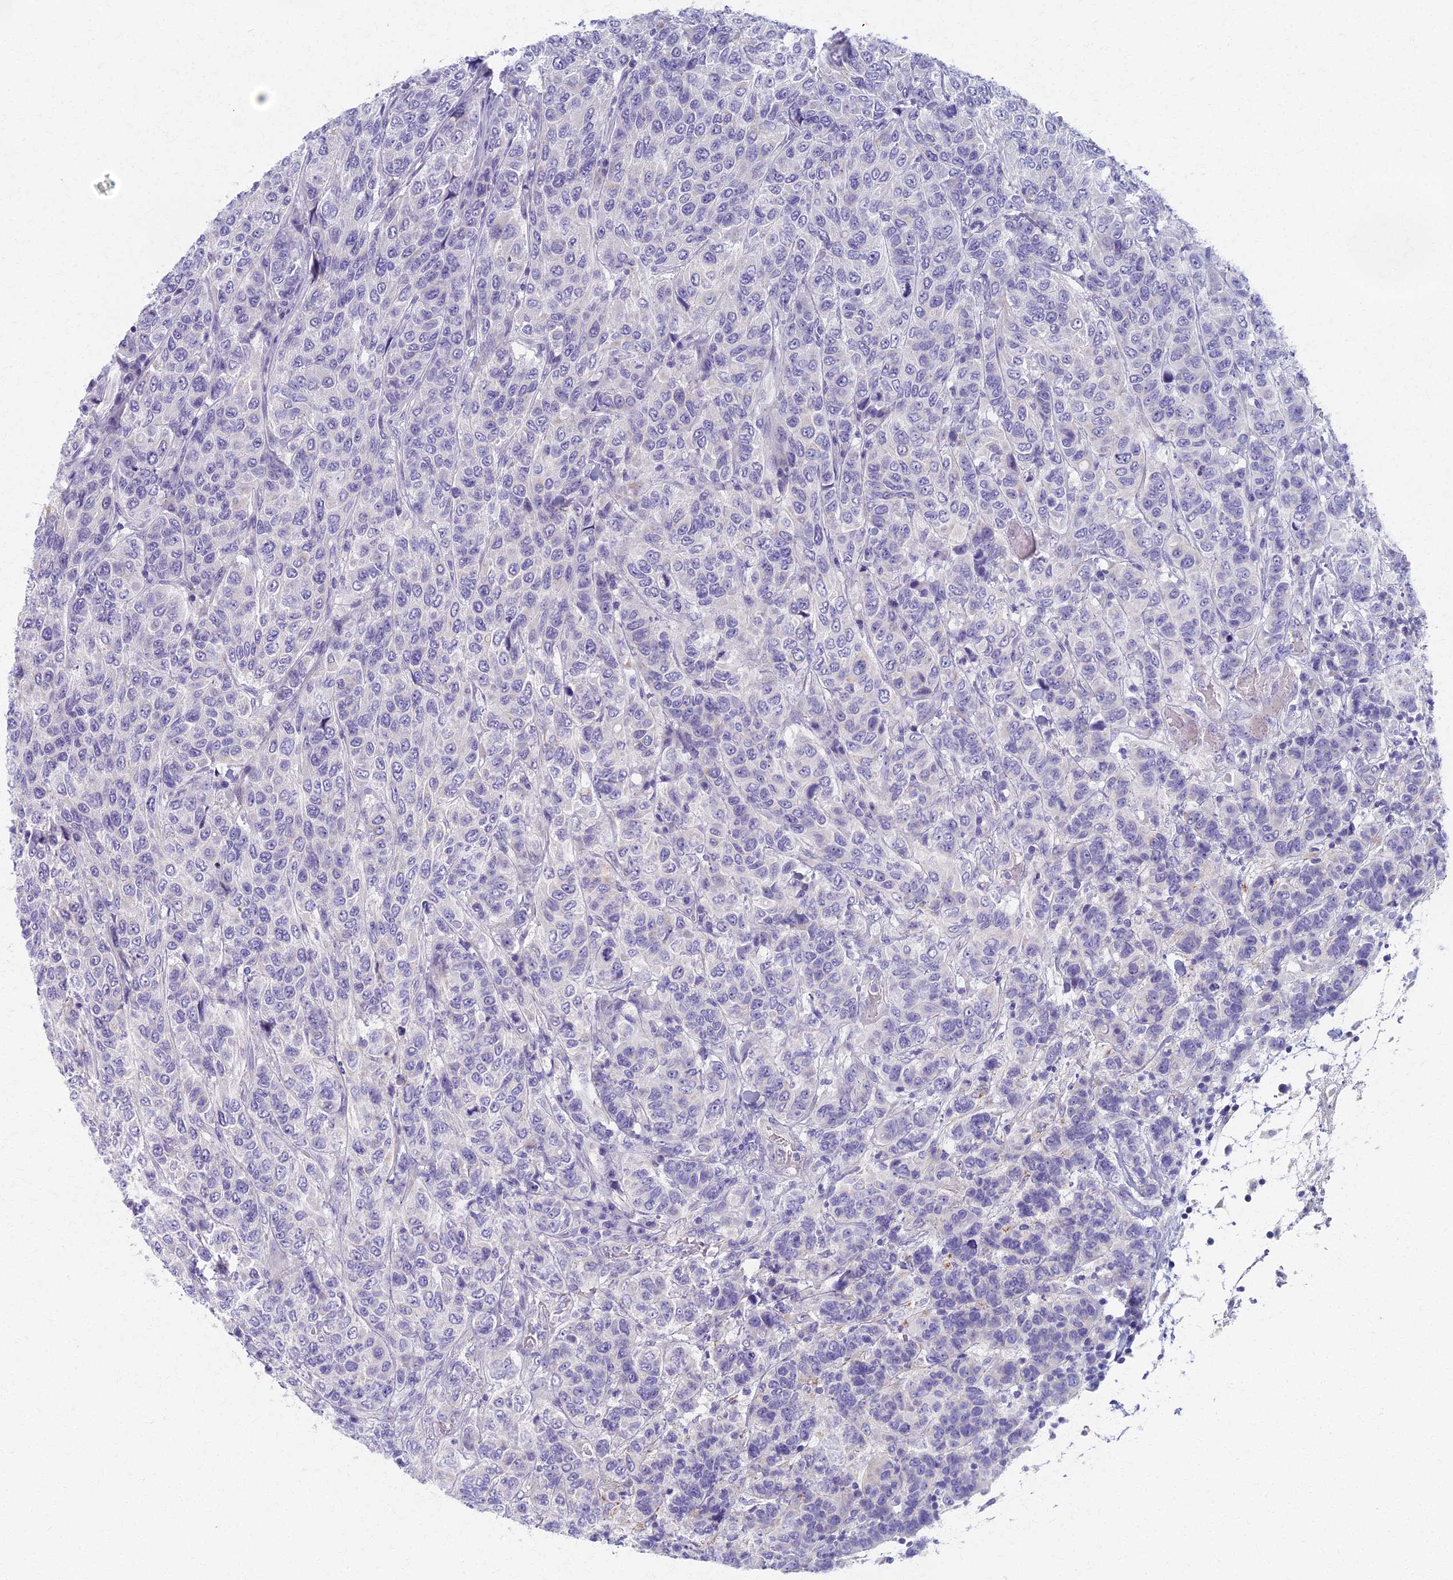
{"staining": {"intensity": "negative", "quantity": "none", "location": "none"}, "tissue": "breast cancer", "cell_type": "Tumor cells", "image_type": "cancer", "snomed": [{"axis": "morphology", "description": "Duct carcinoma"}, {"axis": "topography", "description": "Breast"}], "caption": "A histopathology image of breast cancer stained for a protein displays no brown staining in tumor cells.", "gene": "AP4E1", "patient": {"sex": "female", "age": 55}}